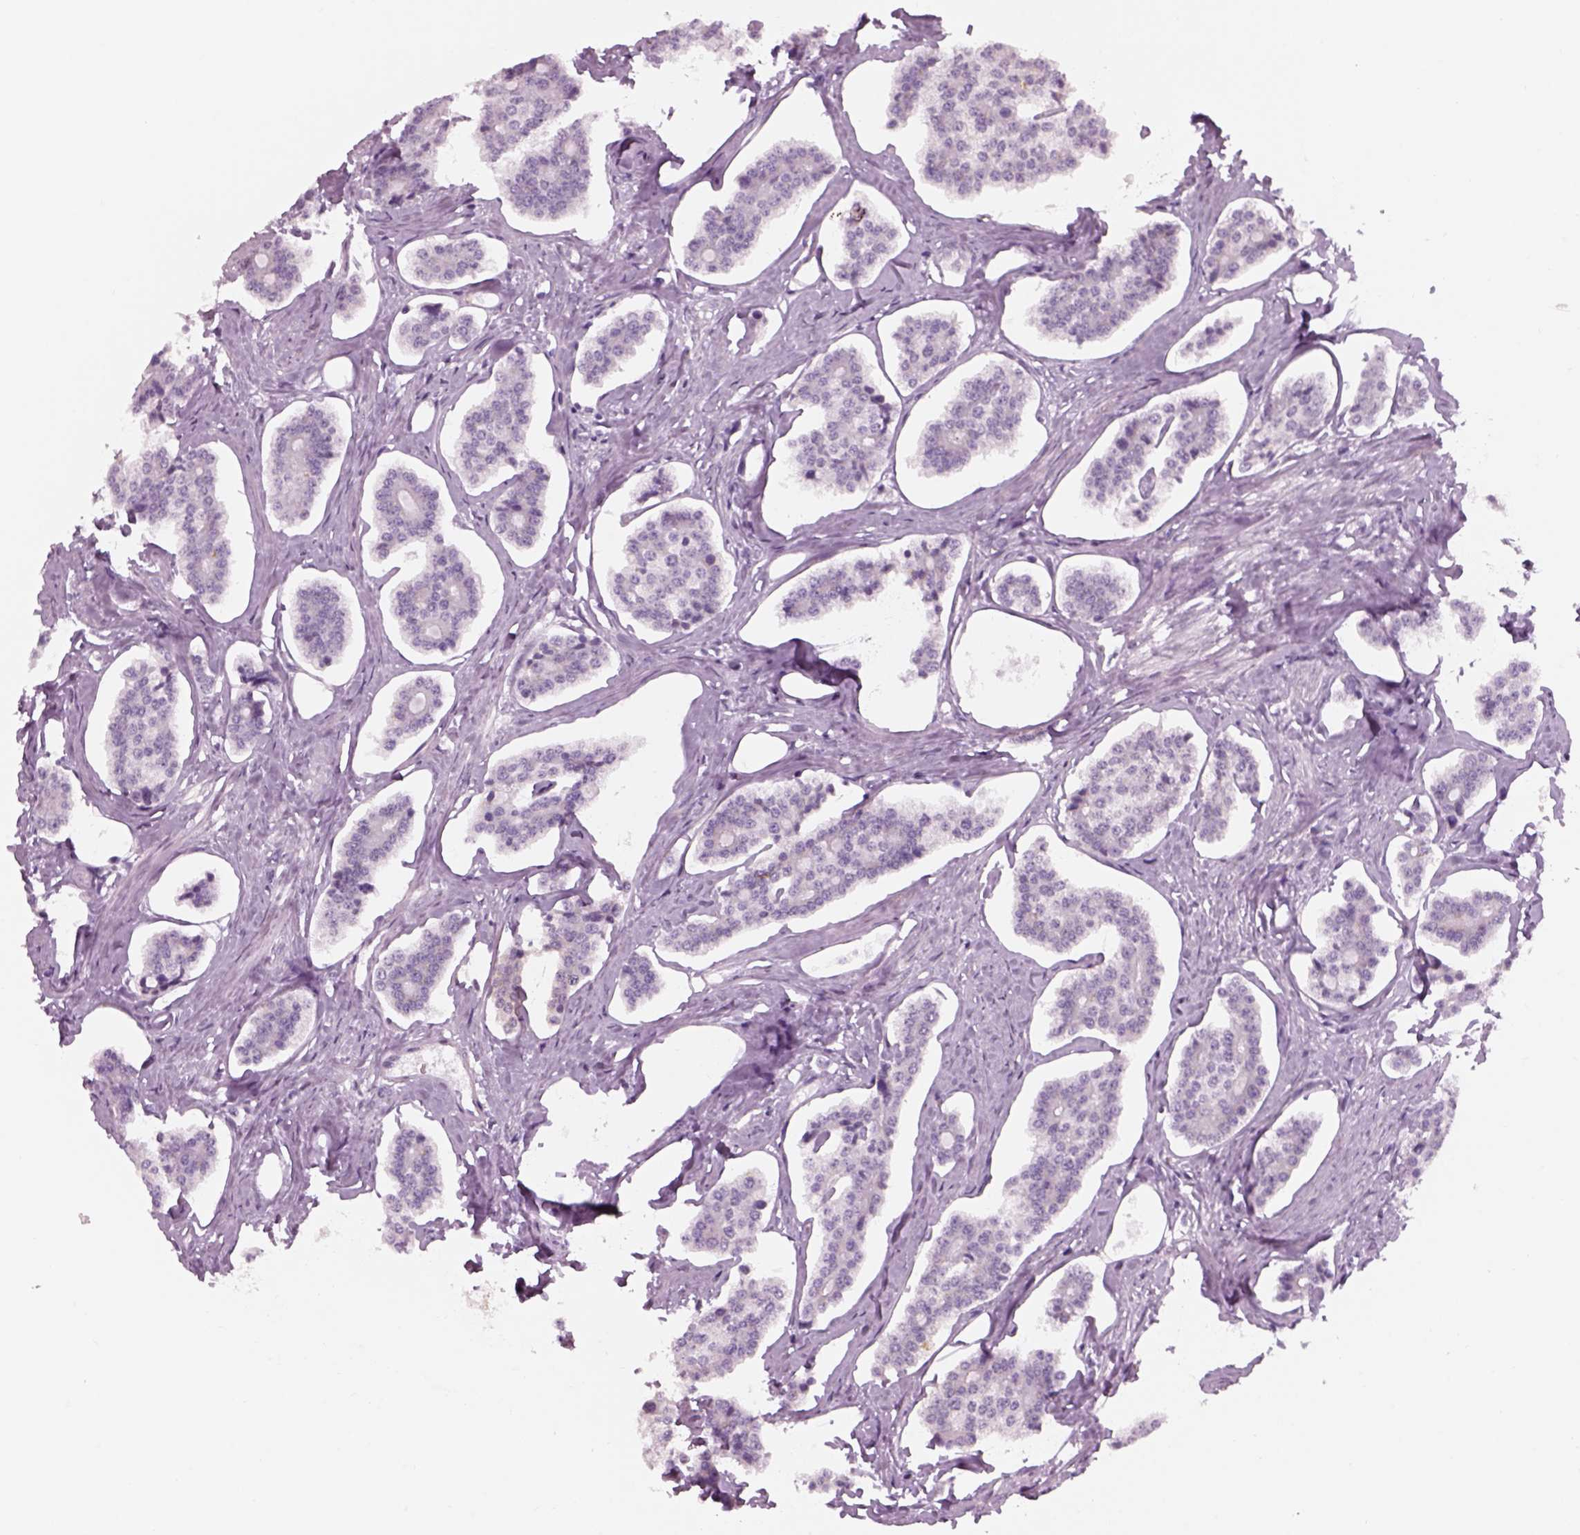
{"staining": {"intensity": "negative", "quantity": "none", "location": "none"}, "tissue": "carcinoid", "cell_type": "Tumor cells", "image_type": "cancer", "snomed": [{"axis": "morphology", "description": "Carcinoid, malignant, NOS"}, {"axis": "topography", "description": "Small intestine"}], "caption": "DAB (3,3'-diaminobenzidine) immunohistochemical staining of human carcinoid (malignant) shows no significant expression in tumor cells.", "gene": "GAS2L2", "patient": {"sex": "female", "age": 65}}